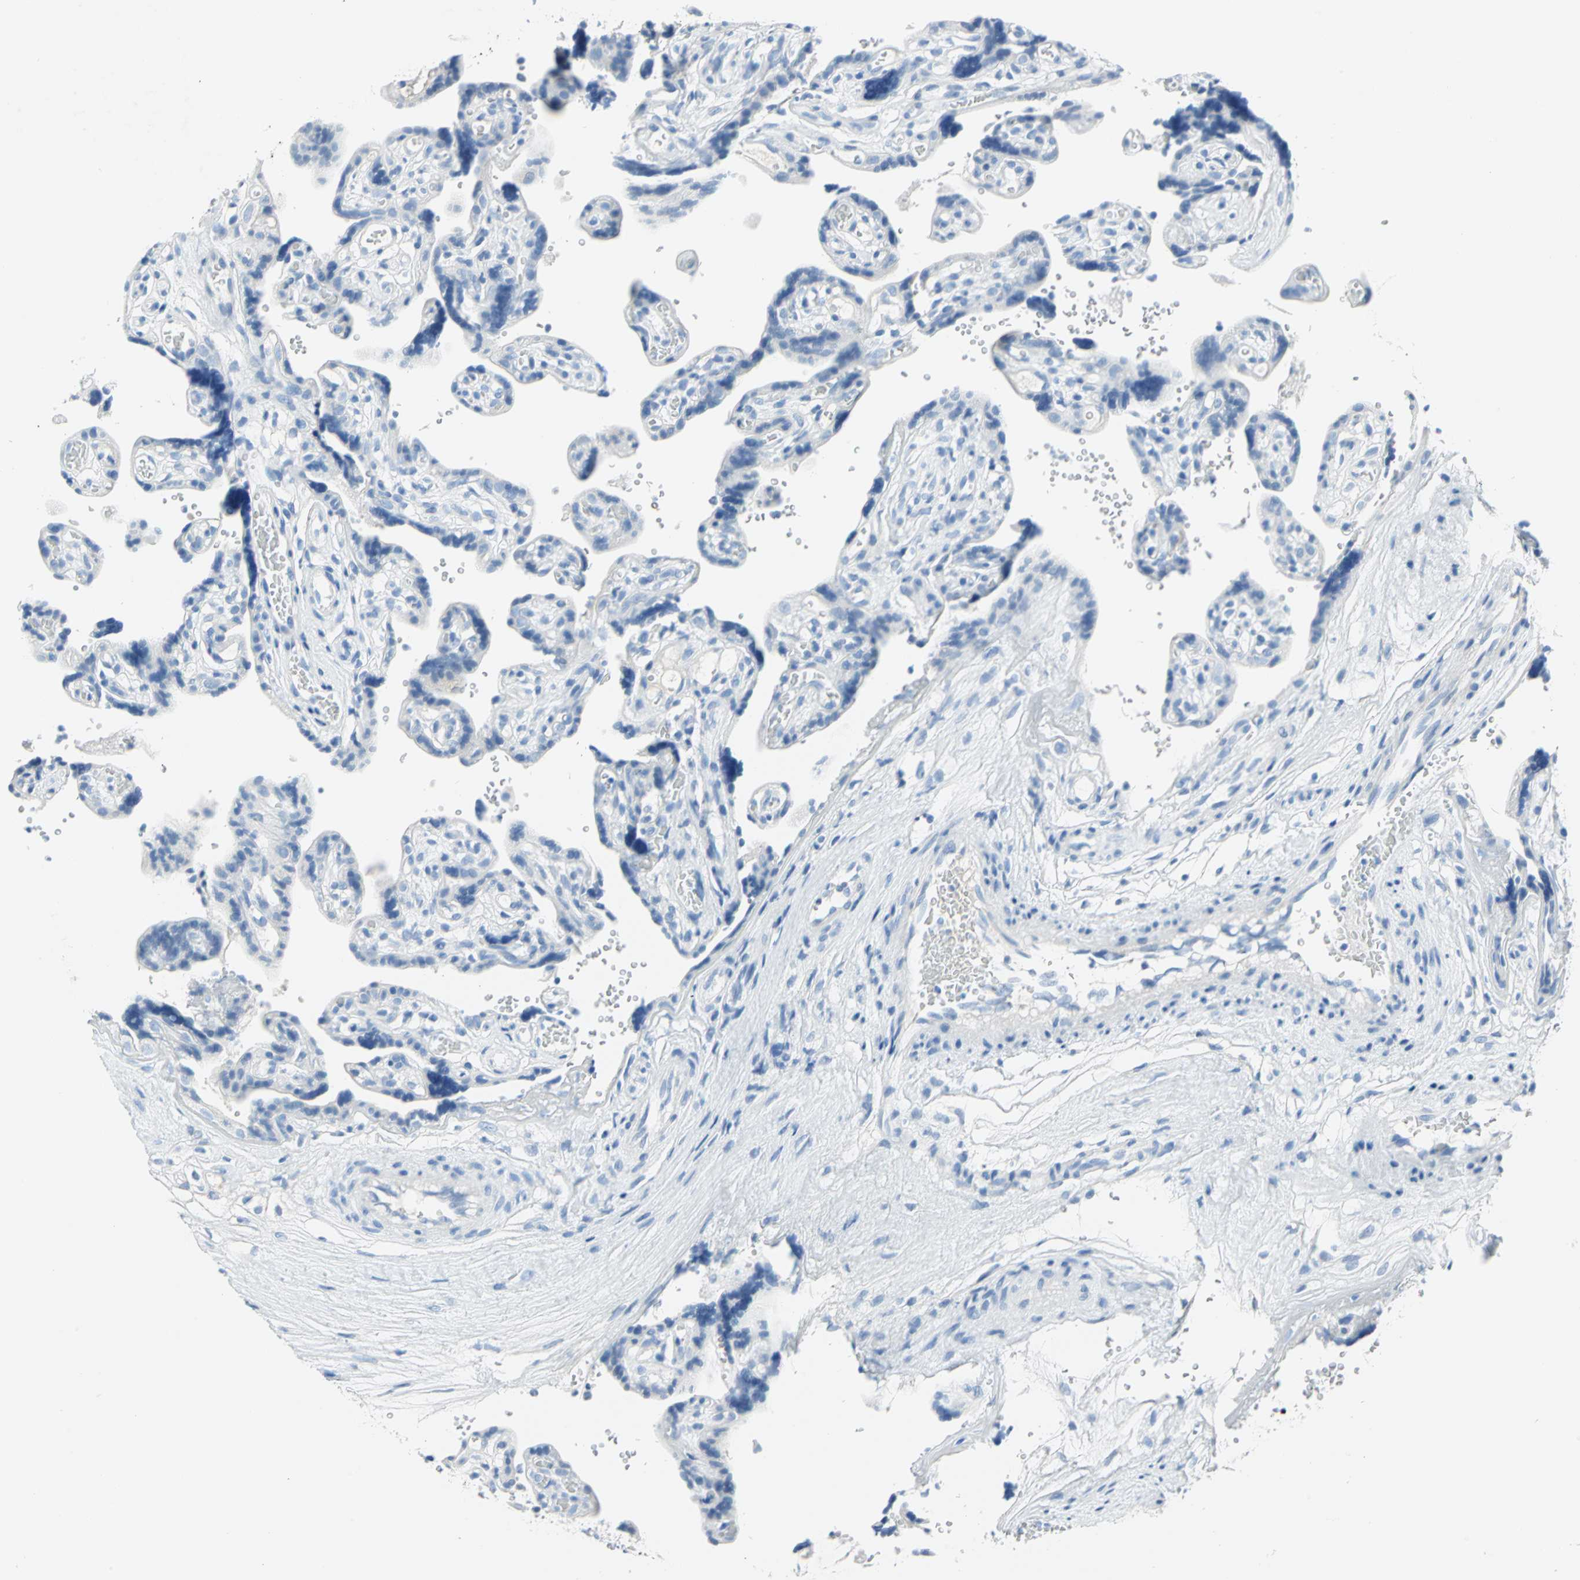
{"staining": {"intensity": "negative", "quantity": "none", "location": "none"}, "tissue": "placenta", "cell_type": "Decidual cells", "image_type": "normal", "snomed": [{"axis": "morphology", "description": "Normal tissue, NOS"}, {"axis": "topography", "description": "Placenta"}], "caption": "A histopathology image of placenta stained for a protein exhibits no brown staining in decidual cells.", "gene": "SFN", "patient": {"sex": "female", "age": 30}}